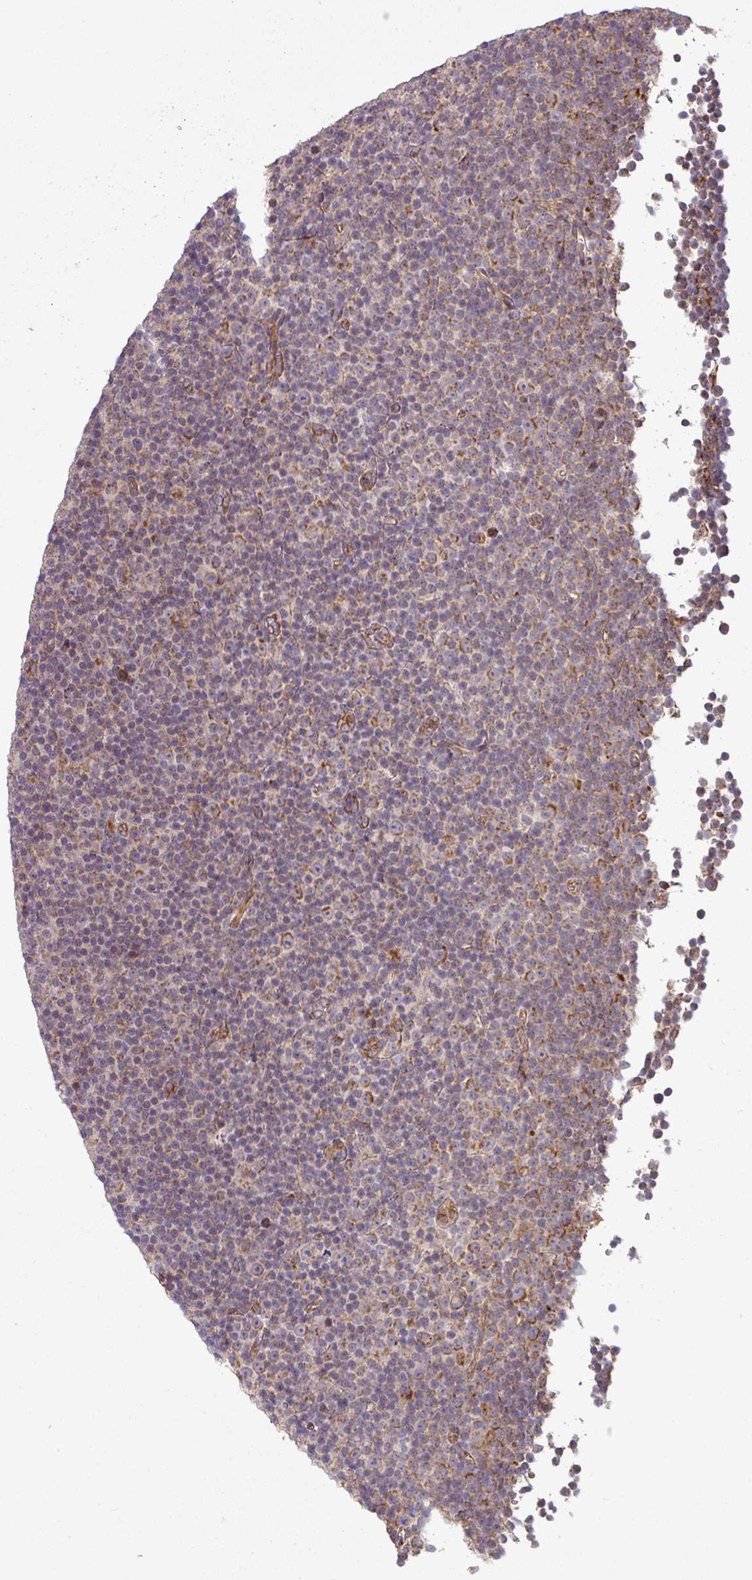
{"staining": {"intensity": "moderate", "quantity": "25%-75%", "location": "cytoplasmic/membranous"}, "tissue": "lymphoma", "cell_type": "Tumor cells", "image_type": "cancer", "snomed": [{"axis": "morphology", "description": "Malignant lymphoma, non-Hodgkin's type, Low grade"}, {"axis": "topography", "description": "Lymph node"}], "caption": "The histopathology image shows staining of malignant lymphoma, non-Hodgkin's type (low-grade), revealing moderate cytoplasmic/membranous protein staining (brown color) within tumor cells.", "gene": "TIMMDC1", "patient": {"sex": "female", "age": 67}}